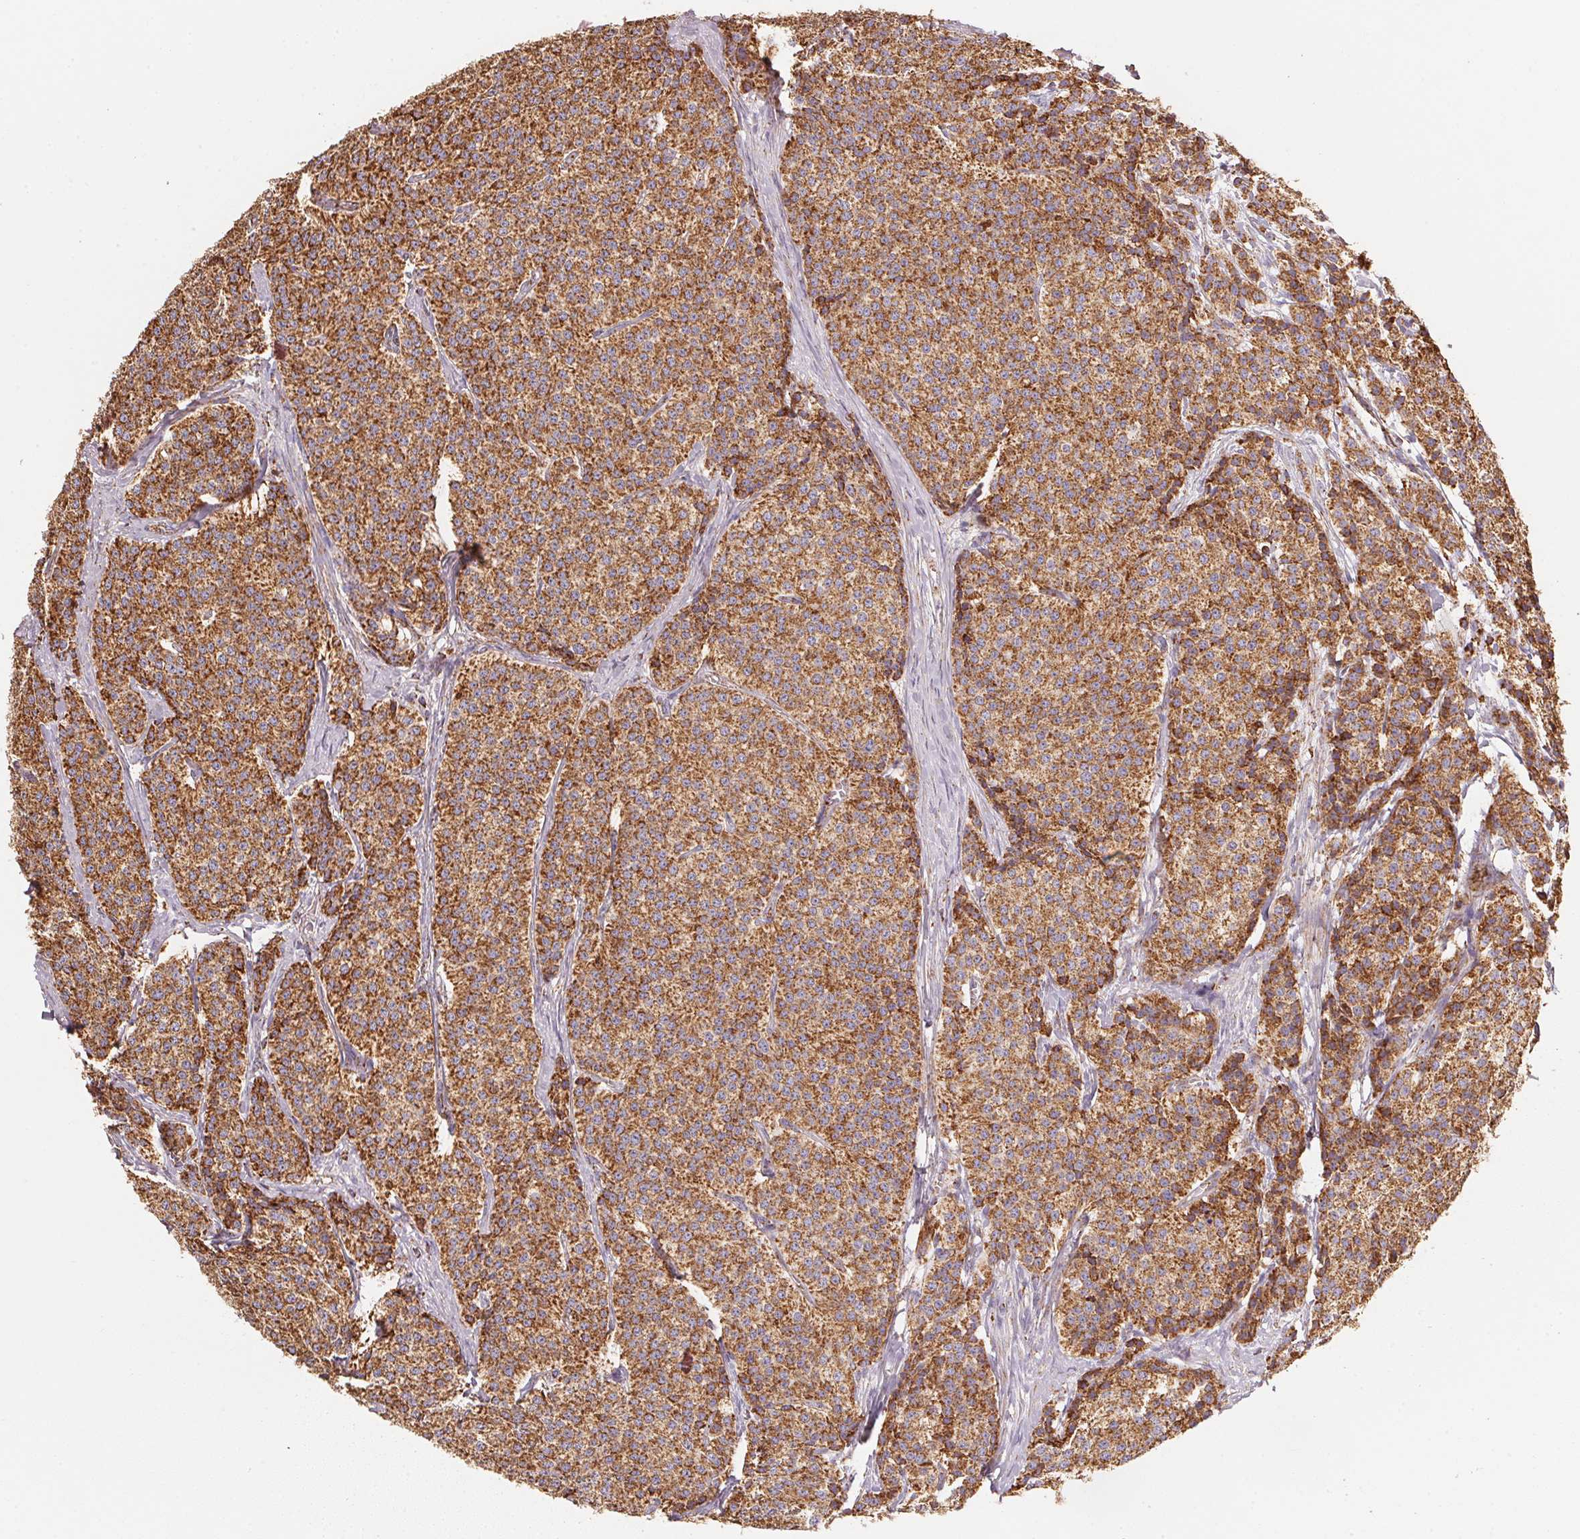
{"staining": {"intensity": "strong", "quantity": ">75%", "location": "cytoplasmic/membranous"}, "tissue": "carcinoid", "cell_type": "Tumor cells", "image_type": "cancer", "snomed": [{"axis": "morphology", "description": "Carcinoid, malignant, NOS"}, {"axis": "topography", "description": "Small intestine"}], "caption": "DAB immunohistochemical staining of human carcinoid (malignant) exhibits strong cytoplasmic/membranous protein positivity in approximately >75% of tumor cells.", "gene": "NDUFS2", "patient": {"sex": "female", "age": 64}}